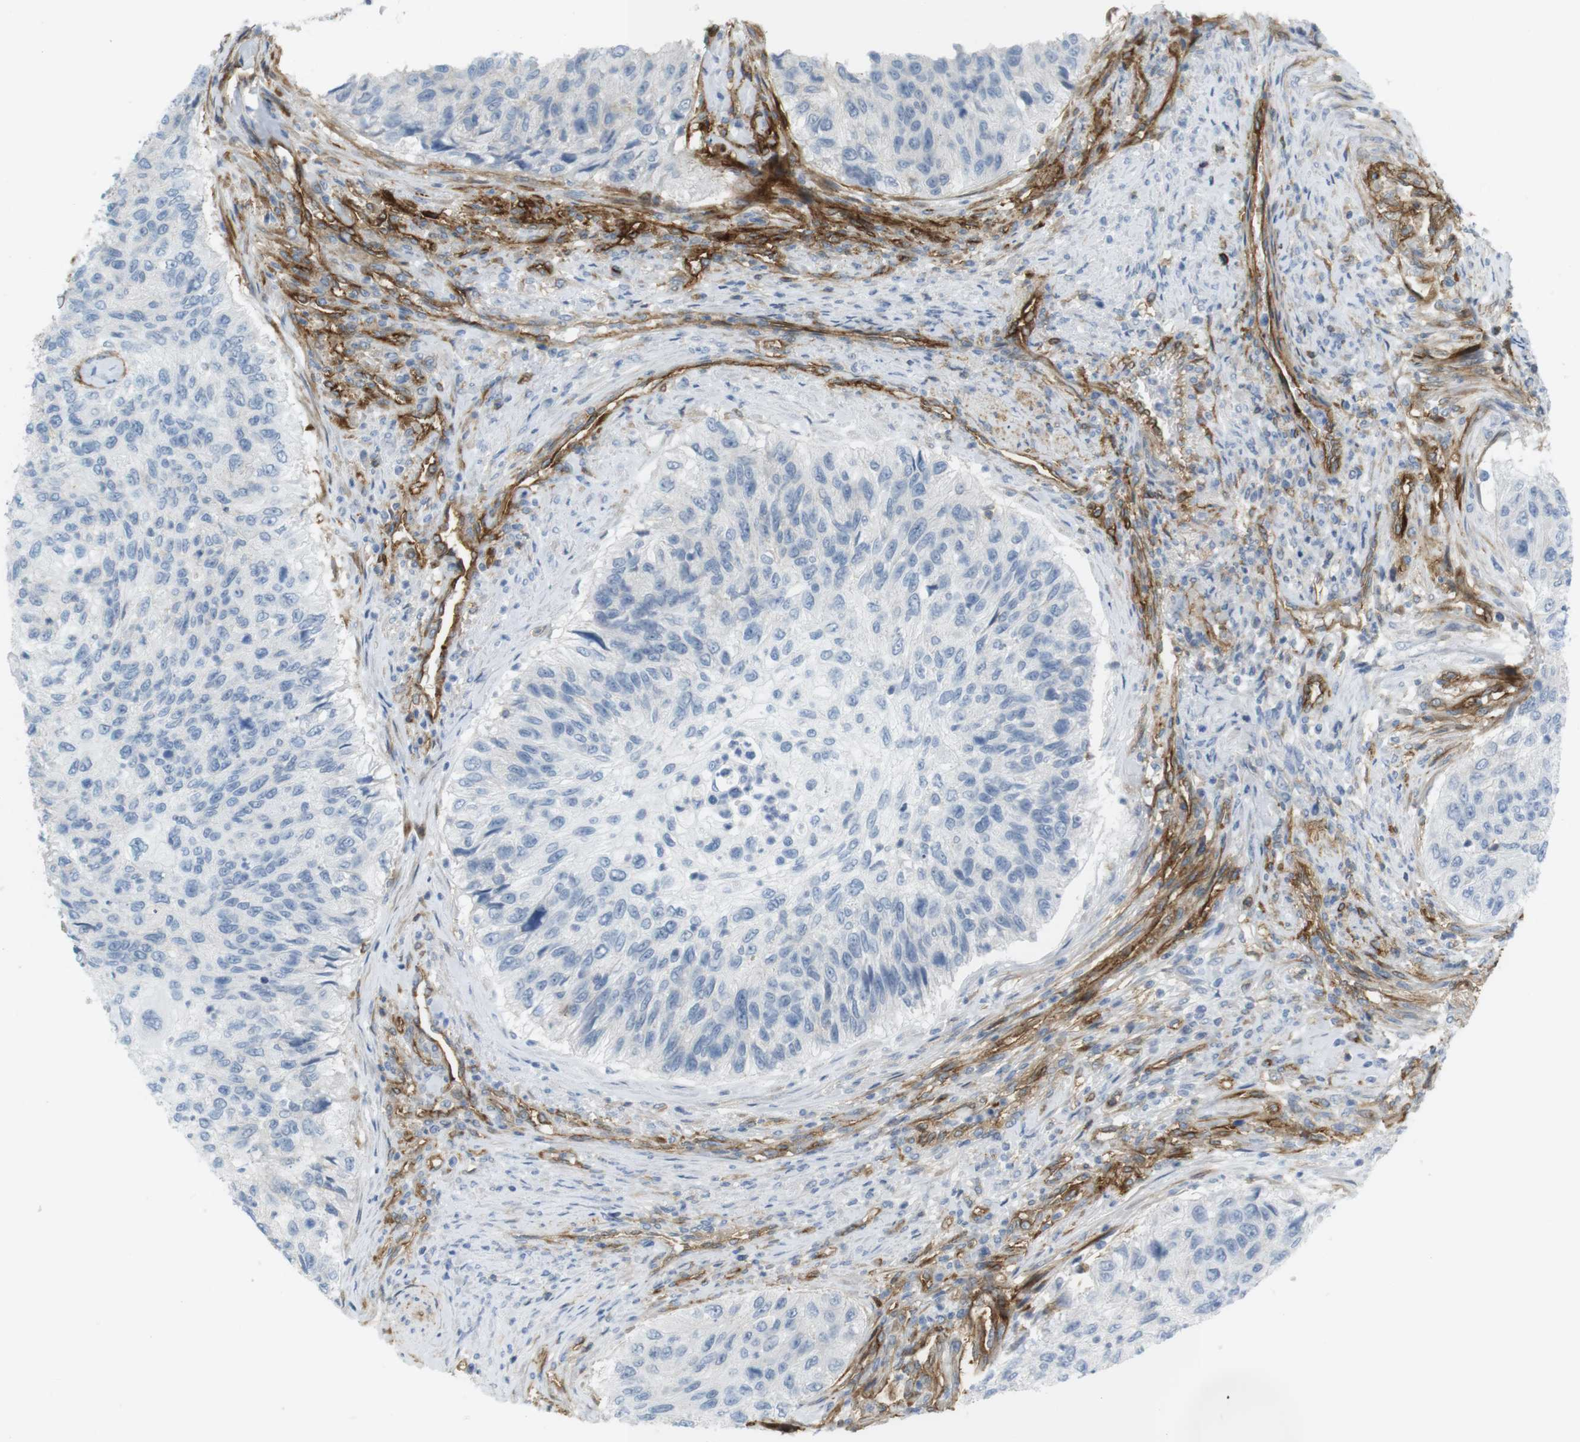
{"staining": {"intensity": "negative", "quantity": "none", "location": "none"}, "tissue": "urothelial cancer", "cell_type": "Tumor cells", "image_type": "cancer", "snomed": [{"axis": "morphology", "description": "Urothelial carcinoma, High grade"}, {"axis": "topography", "description": "Urinary bladder"}], "caption": "Immunohistochemical staining of urothelial cancer demonstrates no significant expression in tumor cells.", "gene": "F2R", "patient": {"sex": "female", "age": 60}}